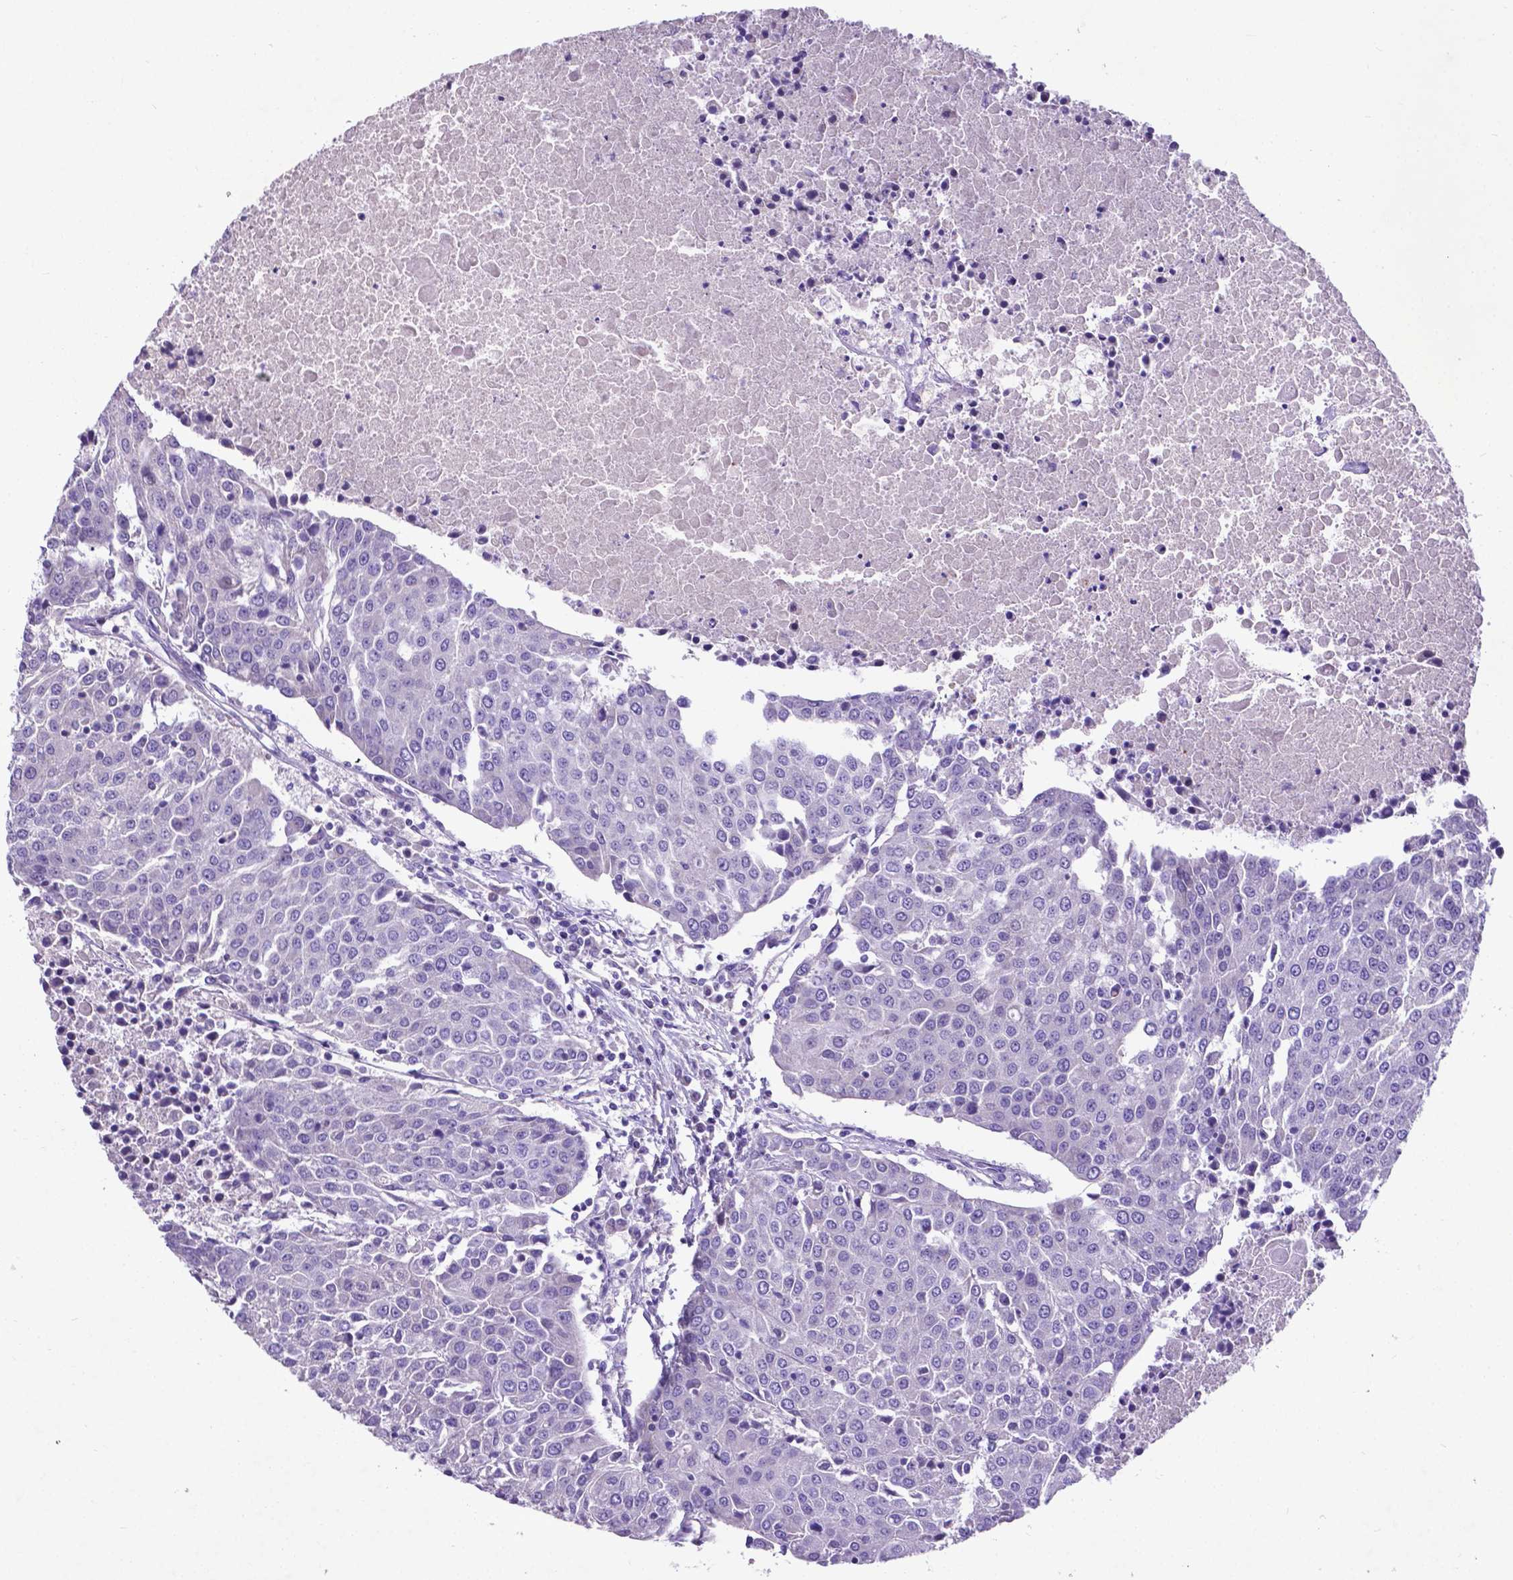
{"staining": {"intensity": "negative", "quantity": "none", "location": "none"}, "tissue": "urothelial cancer", "cell_type": "Tumor cells", "image_type": "cancer", "snomed": [{"axis": "morphology", "description": "Urothelial carcinoma, High grade"}, {"axis": "topography", "description": "Urinary bladder"}], "caption": "Tumor cells show no significant staining in urothelial cancer. (DAB immunohistochemistry visualized using brightfield microscopy, high magnification).", "gene": "PFKFB4", "patient": {"sex": "female", "age": 85}}